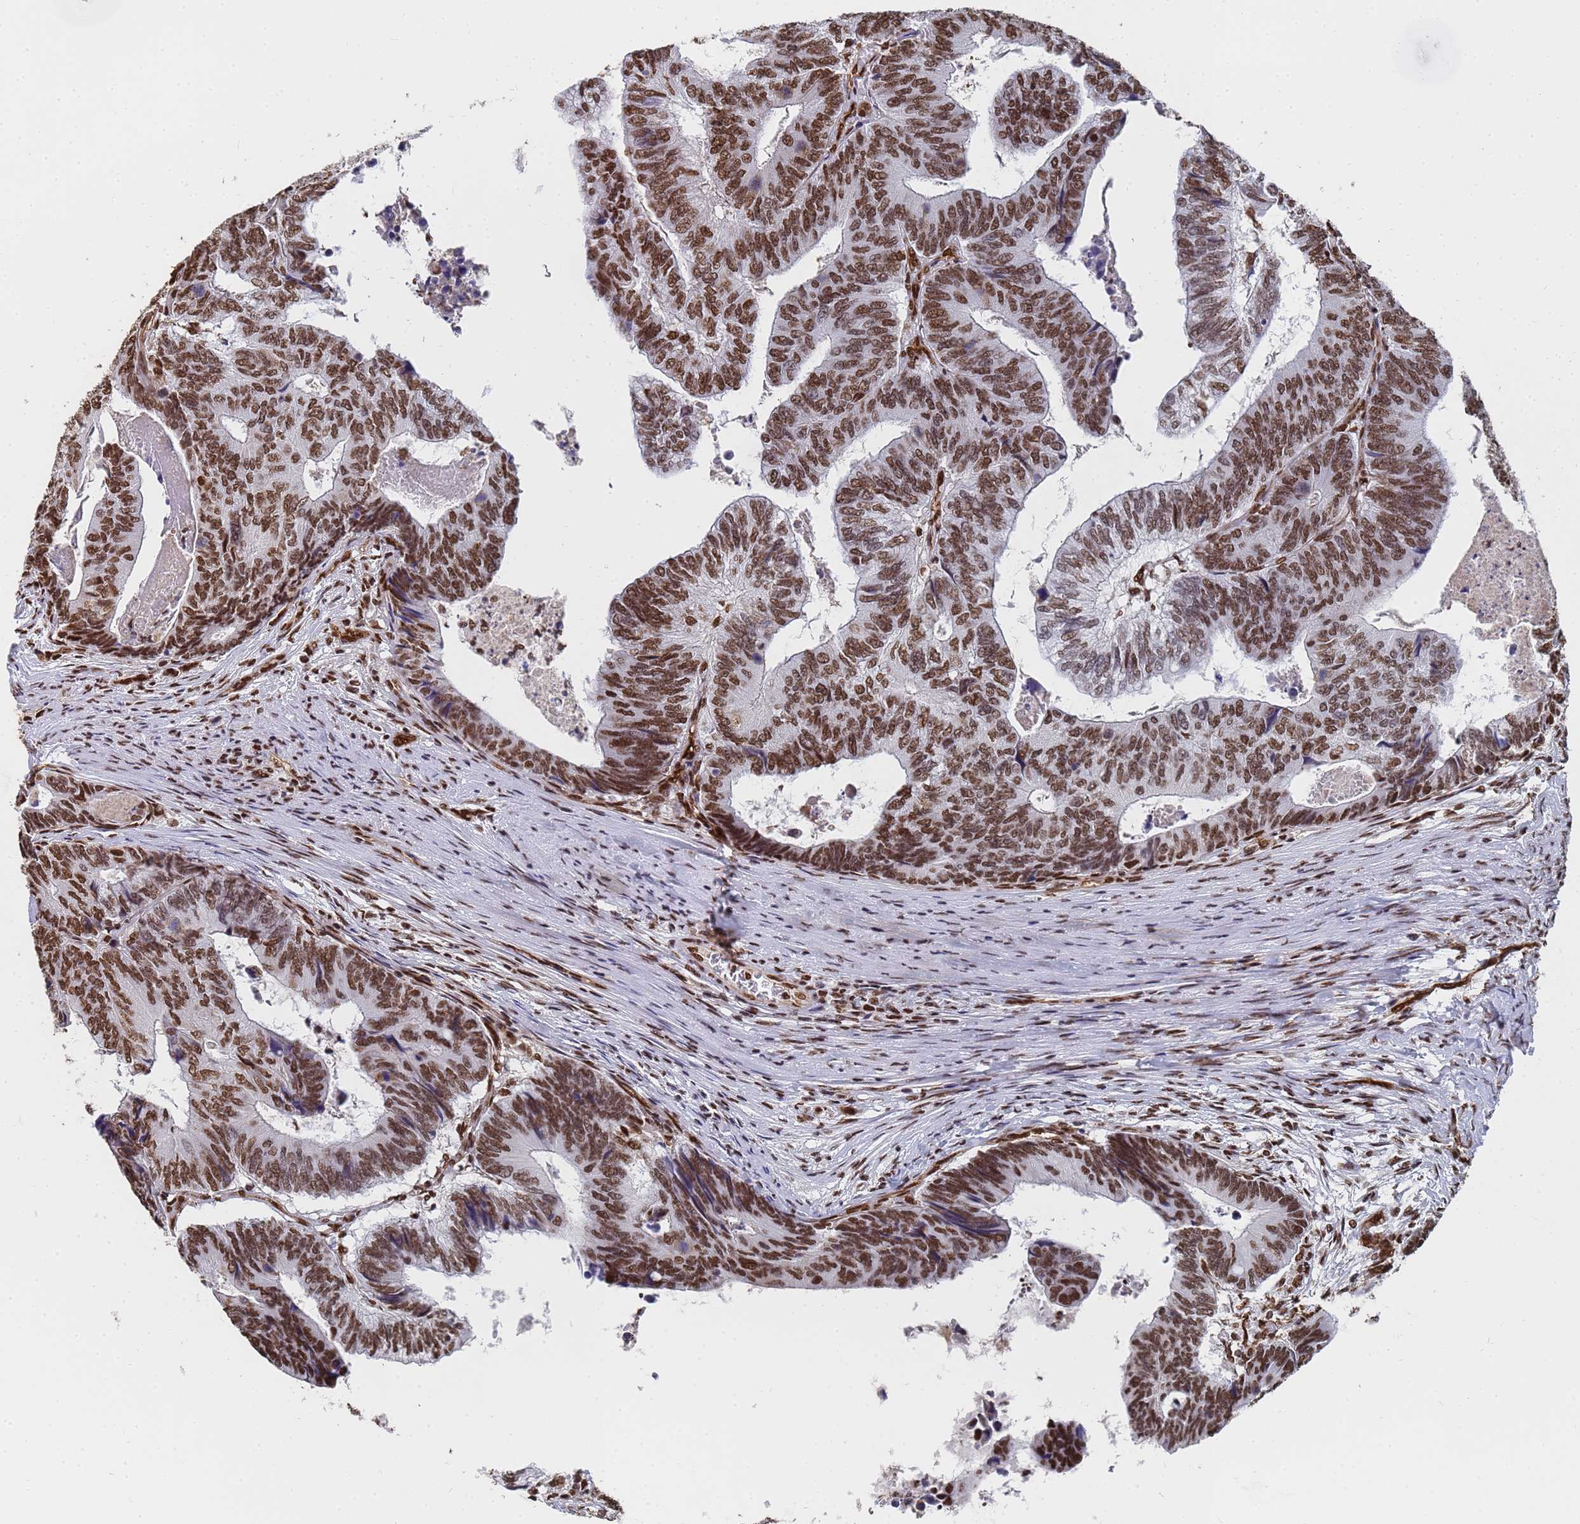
{"staining": {"intensity": "strong", "quantity": ">75%", "location": "nuclear"}, "tissue": "colorectal cancer", "cell_type": "Tumor cells", "image_type": "cancer", "snomed": [{"axis": "morphology", "description": "Adenocarcinoma, NOS"}, {"axis": "topography", "description": "Colon"}], "caption": "Immunohistochemistry (IHC) (DAB) staining of adenocarcinoma (colorectal) reveals strong nuclear protein expression in about >75% of tumor cells.", "gene": "RAVER2", "patient": {"sex": "female", "age": 67}}